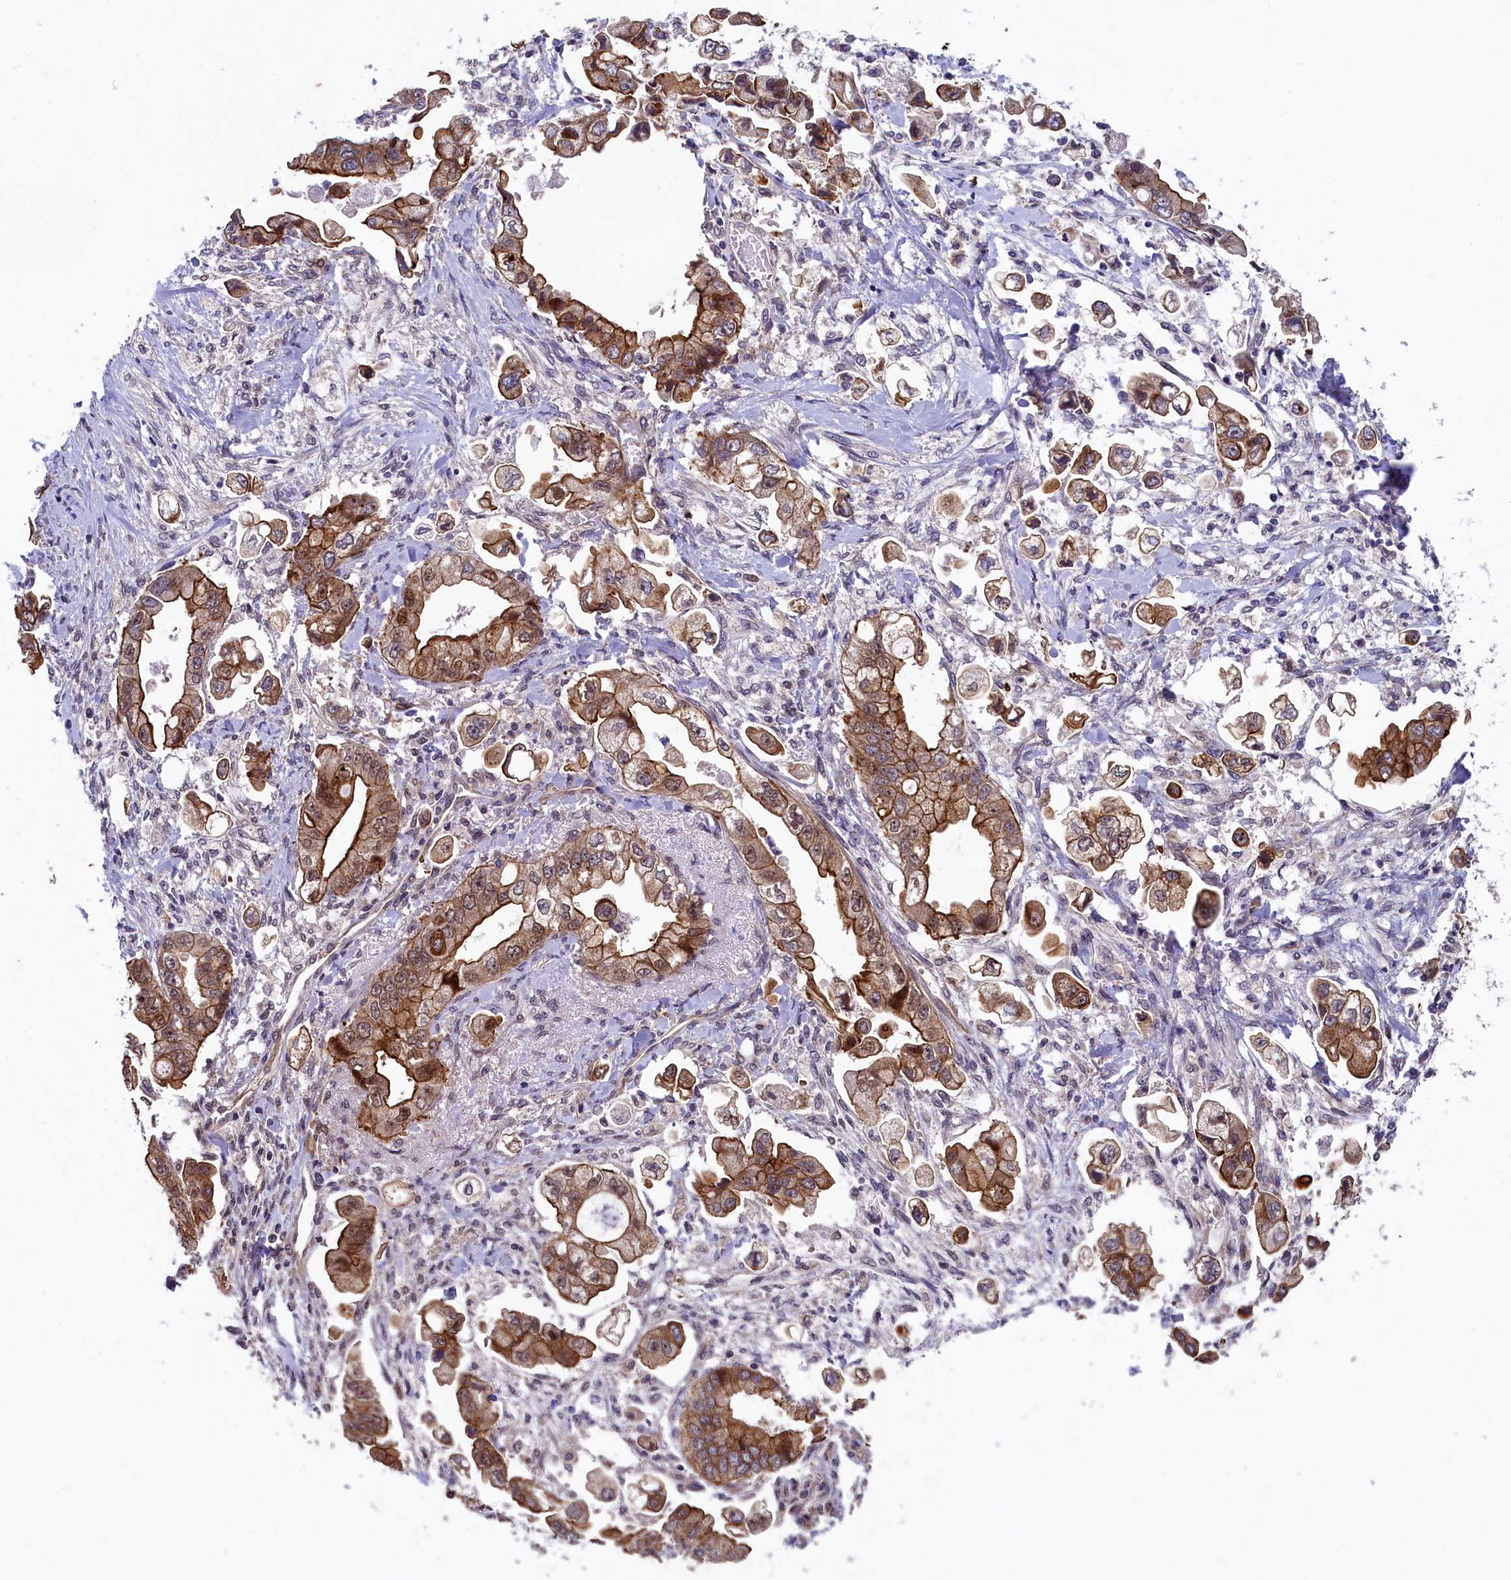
{"staining": {"intensity": "moderate", "quantity": ">75%", "location": "cytoplasmic/membranous"}, "tissue": "stomach cancer", "cell_type": "Tumor cells", "image_type": "cancer", "snomed": [{"axis": "morphology", "description": "Adenocarcinoma, NOS"}, {"axis": "topography", "description": "Stomach"}], "caption": "This is an image of IHC staining of adenocarcinoma (stomach), which shows moderate expression in the cytoplasmic/membranous of tumor cells.", "gene": "ARL14EP", "patient": {"sex": "male", "age": 62}}